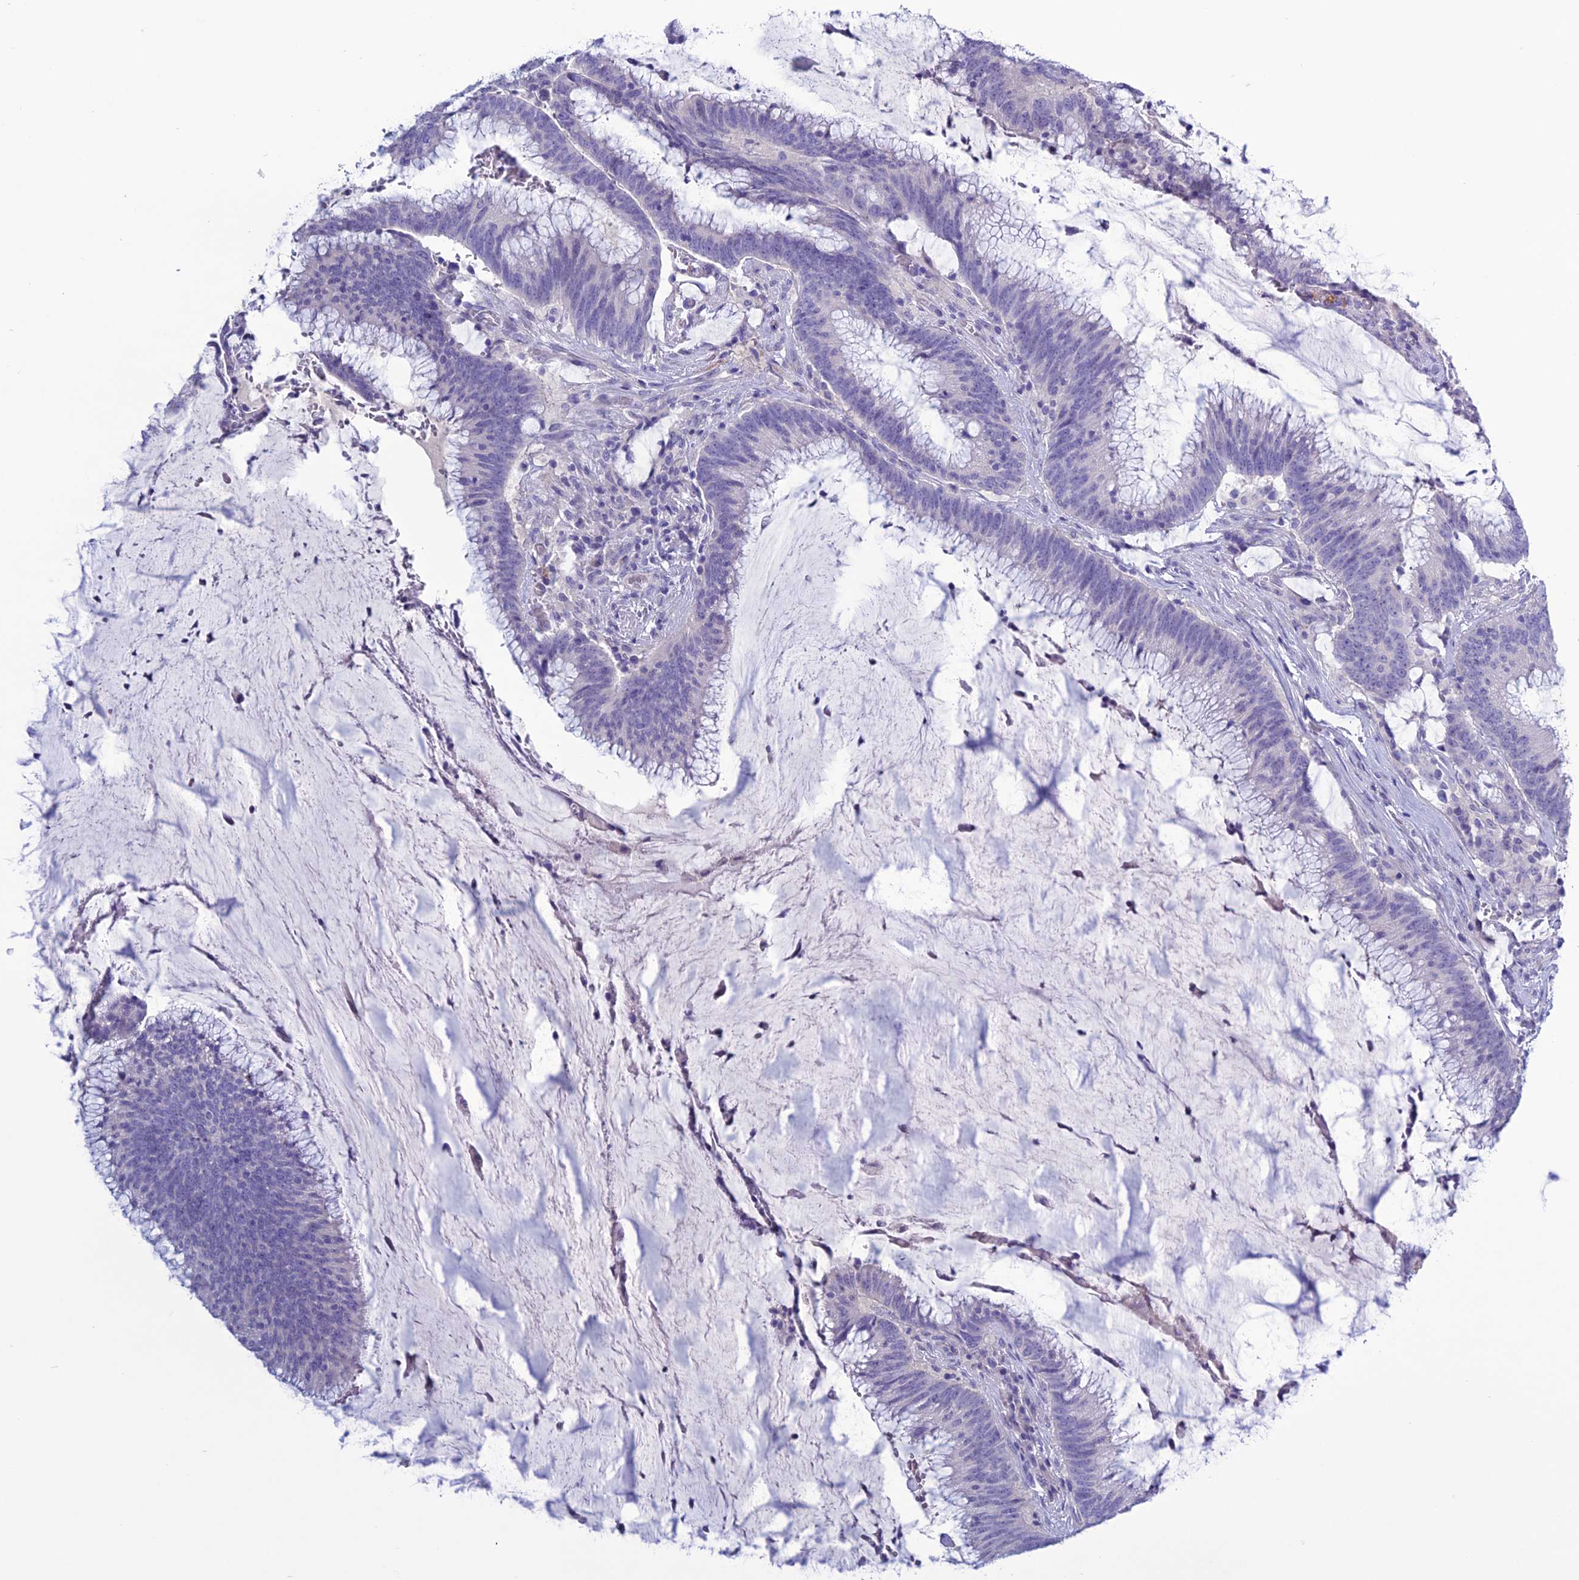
{"staining": {"intensity": "negative", "quantity": "none", "location": "none"}, "tissue": "colorectal cancer", "cell_type": "Tumor cells", "image_type": "cancer", "snomed": [{"axis": "morphology", "description": "Adenocarcinoma, NOS"}, {"axis": "topography", "description": "Rectum"}], "caption": "The micrograph shows no significant staining in tumor cells of colorectal cancer (adenocarcinoma).", "gene": "CLEC2L", "patient": {"sex": "female", "age": 77}}